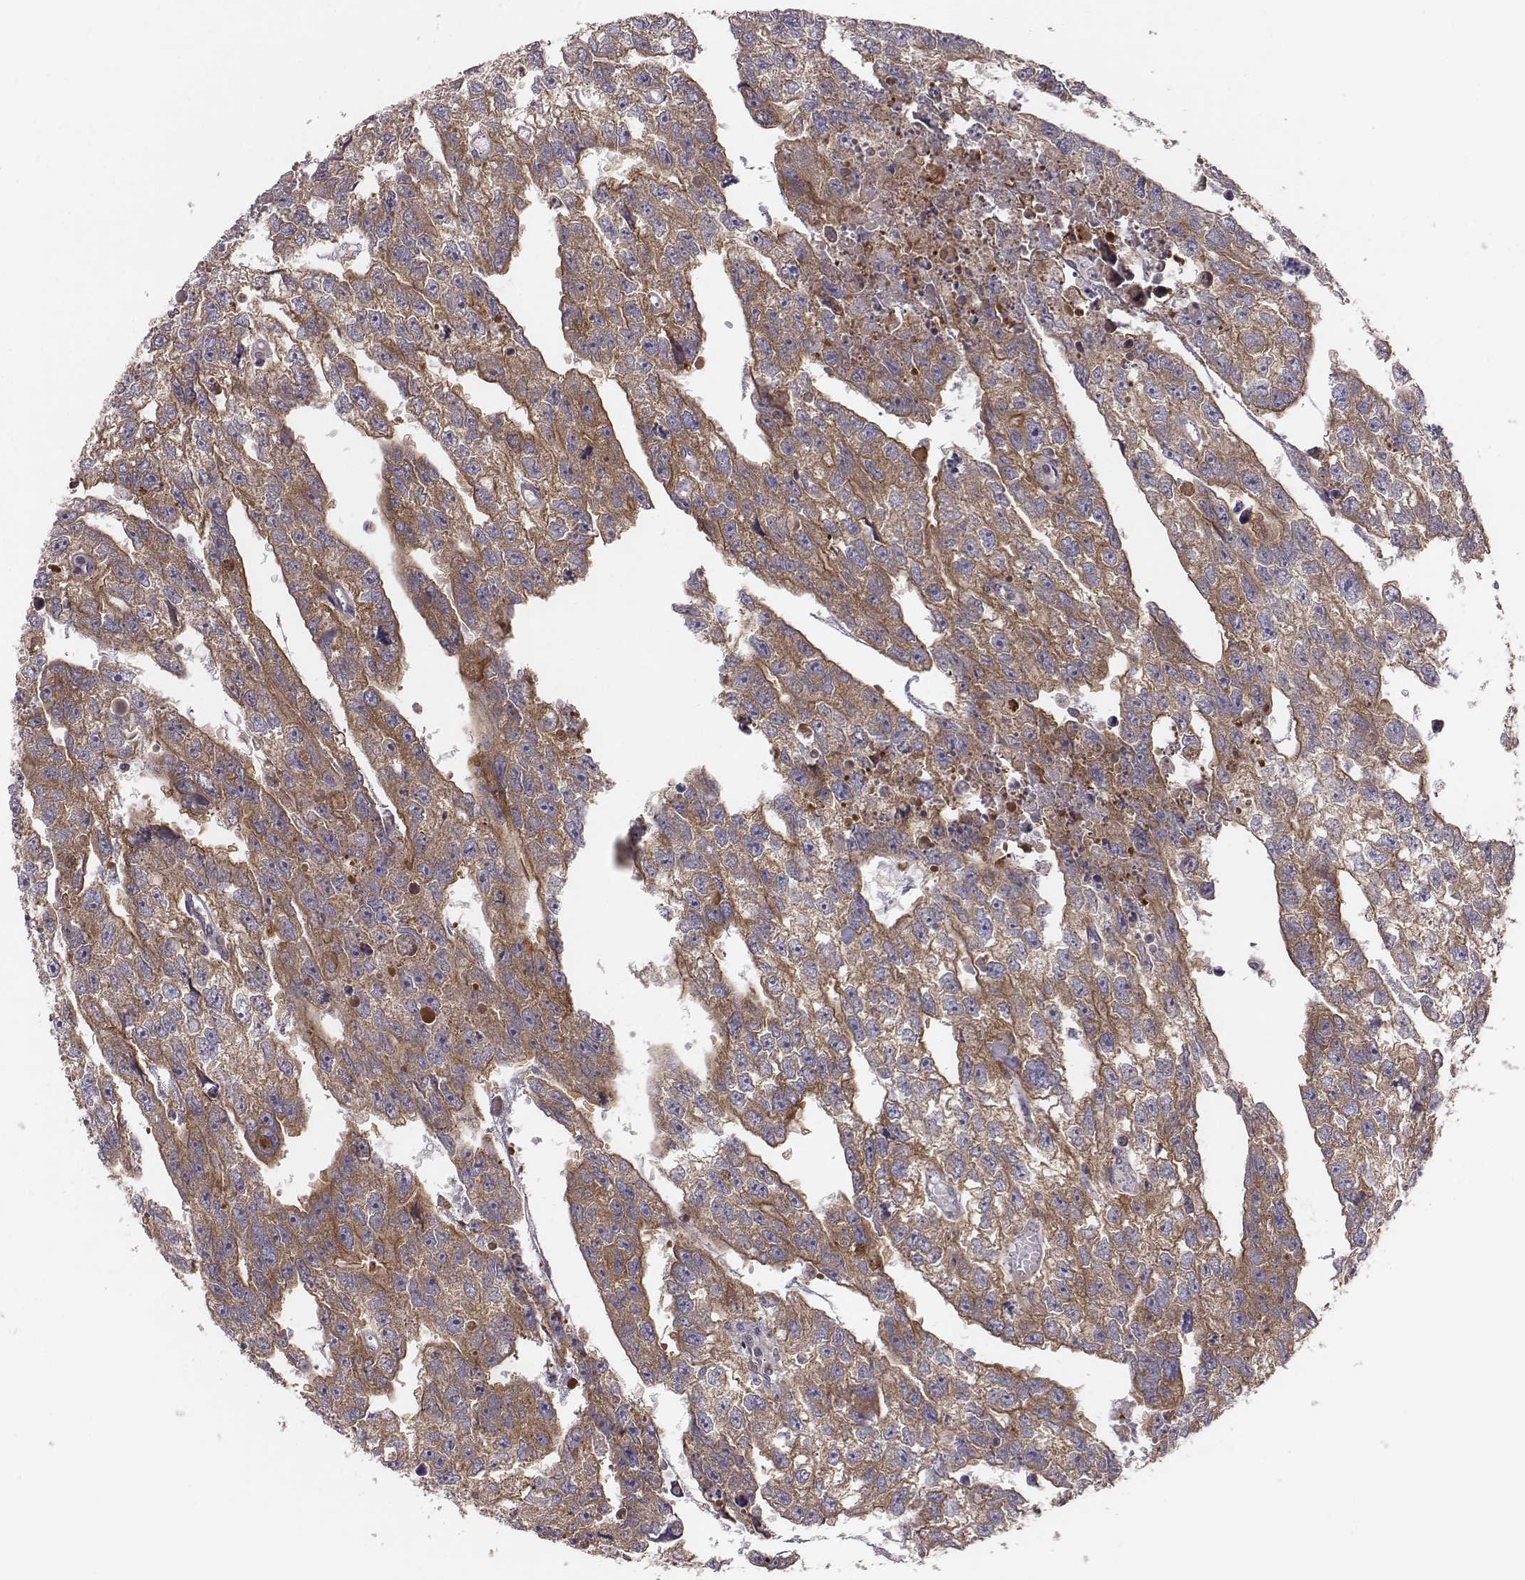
{"staining": {"intensity": "moderate", "quantity": ">75%", "location": "cytoplasmic/membranous"}, "tissue": "testis cancer", "cell_type": "Tumor cells", "image_type": "cancer", "snomed": [{"axis": "morphology", "description": "Carcinoma, Embryonal, NOS"}, {"axis": "morphology", "description": "Teratoma, malignant, NOS"}, {"axis": "topography", "description": "Testis"}], "caption": "Human testis cancer stained with a protein marker demonstrates moderate staining in tumor cells.", "gene": "CAD", "patient": {"sex": "male", "age": 44}}